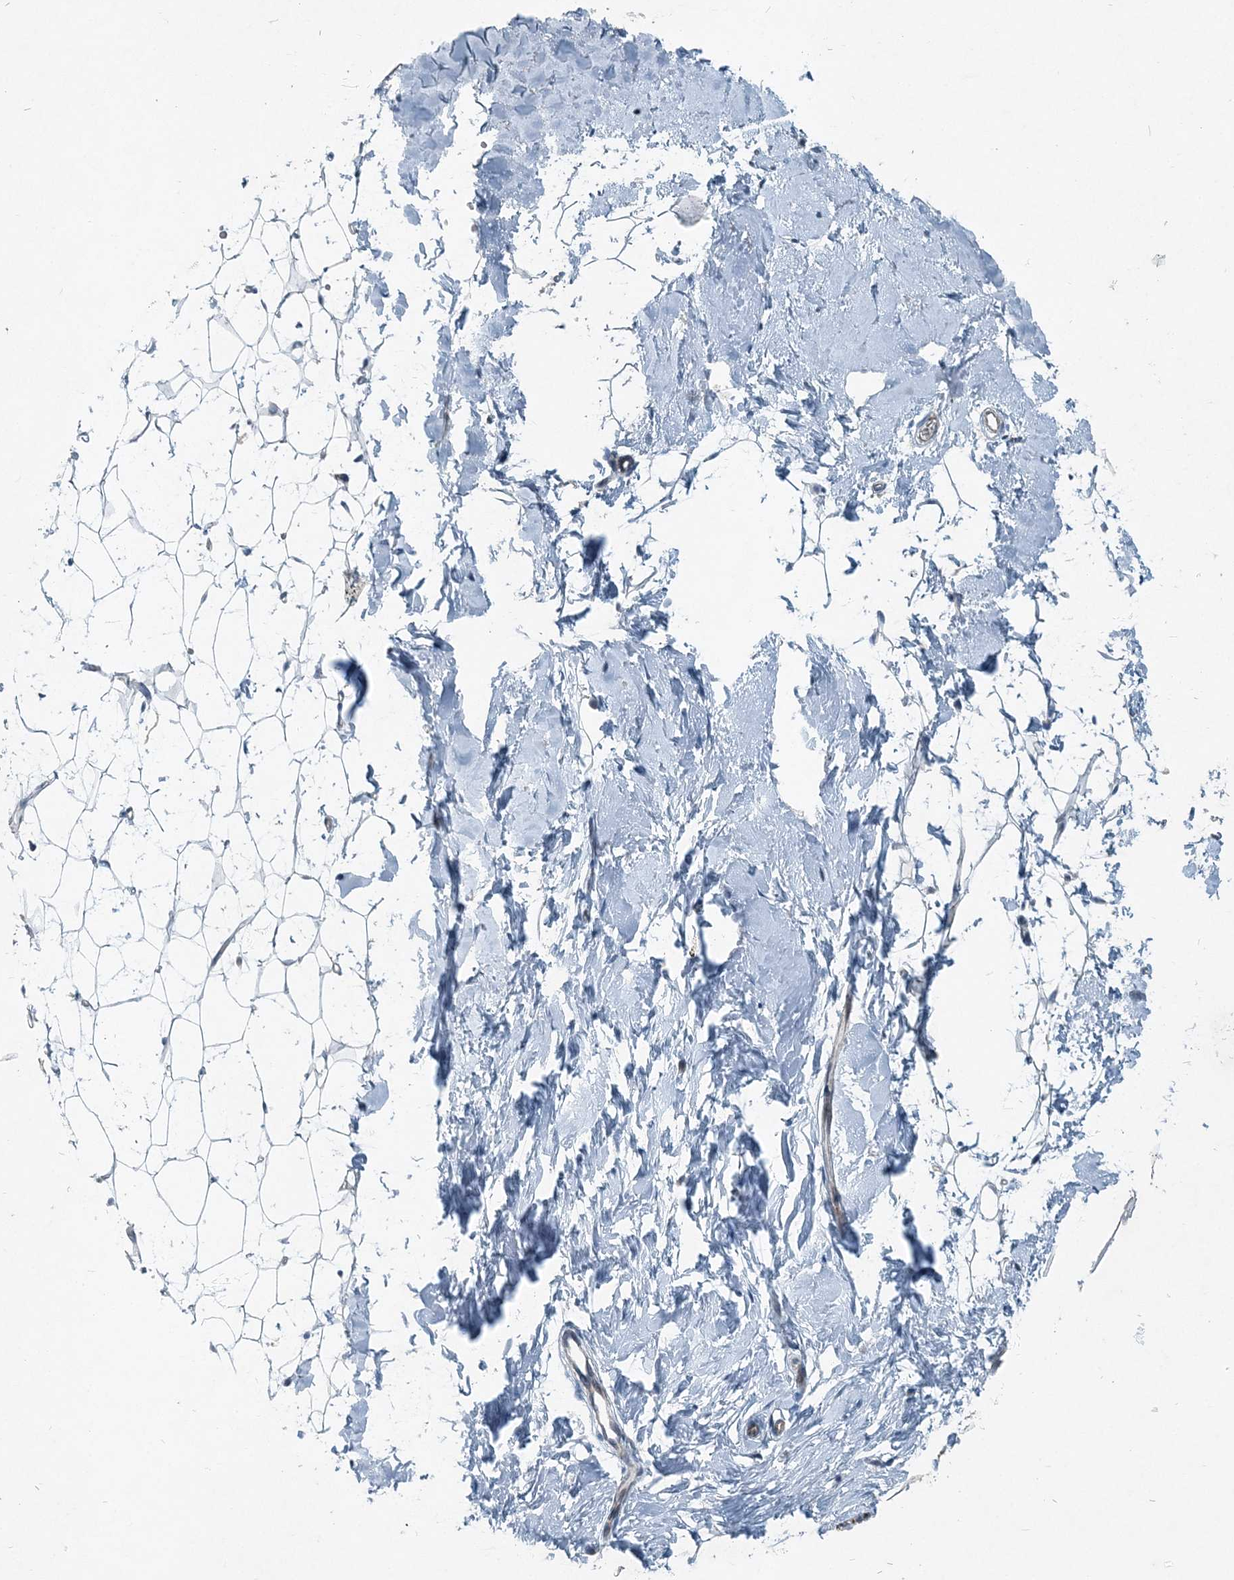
{"staining": {"intensity": "negative", "quantity": "none", "location": "none"}, "tissue": "adipose tissue", "cell_type": "Adipocytes", "image_type": "normal", "snomed": [{"axis": "morphology", "description": "Normal tissue, NOS"}, {"axis": "topography", "description": "Breast"}], "caption": "Adipocytes show no significant expression in normal adipose tissue. (Brightfield microscopy of DAB (3,3'-diaminobenzidine) immunohistochemistry (IHC) at high magnification).", "gene": "ARMH1", "patient": {"sex": "female", "age": 23}}